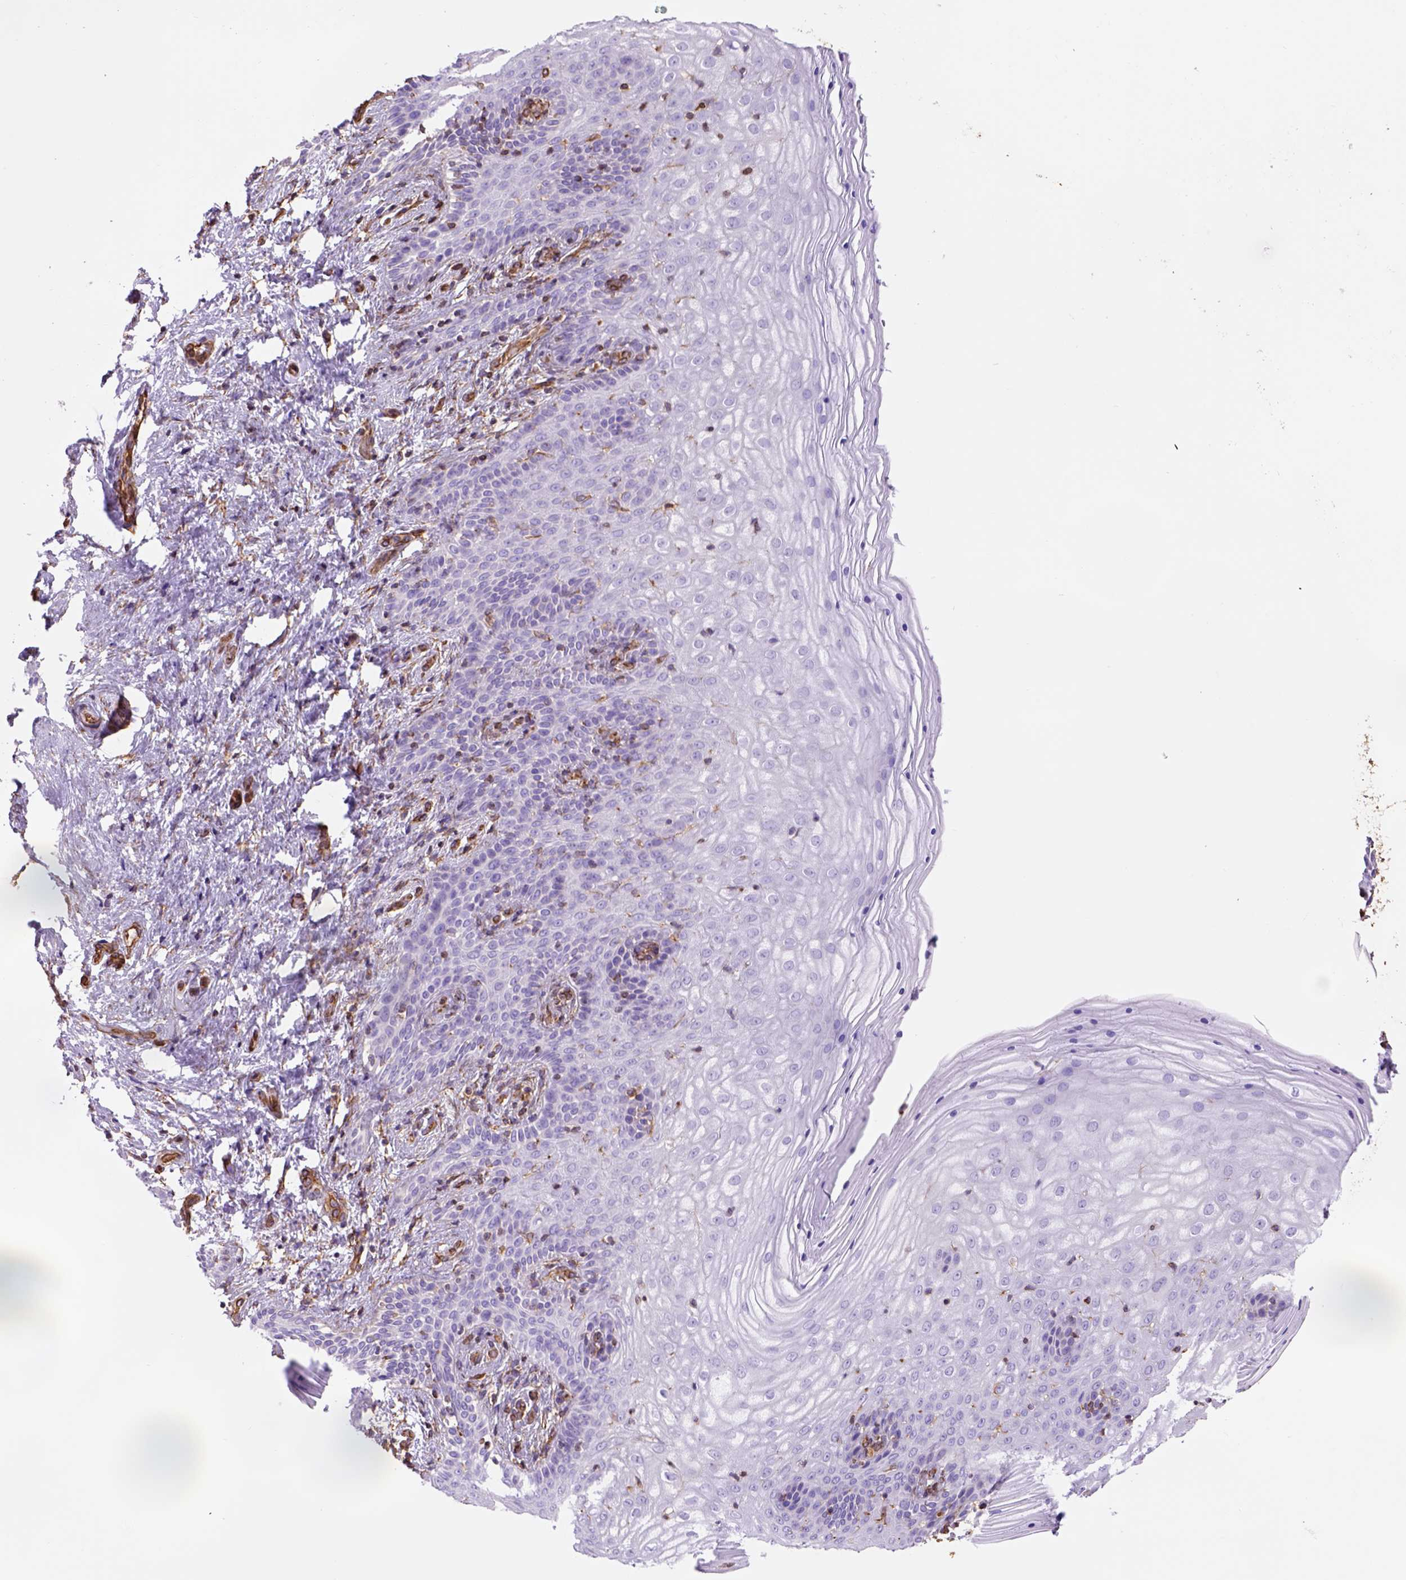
{"staining": {"intensity": "negative", "quantity": "none", "location": "none"}, "tissue": "vagina", "cell_type": "Squamous epithelial cells", "image_type": "normal", "snomed": [{"axis": "morphology", "description": "Normal tissue, NOS"}, {"axis": "topography", "description": "Vagina"}], "caption": "An image of vagina stained for a protein demonstrates no brown staining in squamous epithelial cells. (Brightfield microscopy of DAB (3,3'-diaminobenzidine) immunohistochemistry (IHC) at high magnification).", "gene": "ZZZ3", "patient": {"sex": "female", "age": 45}}